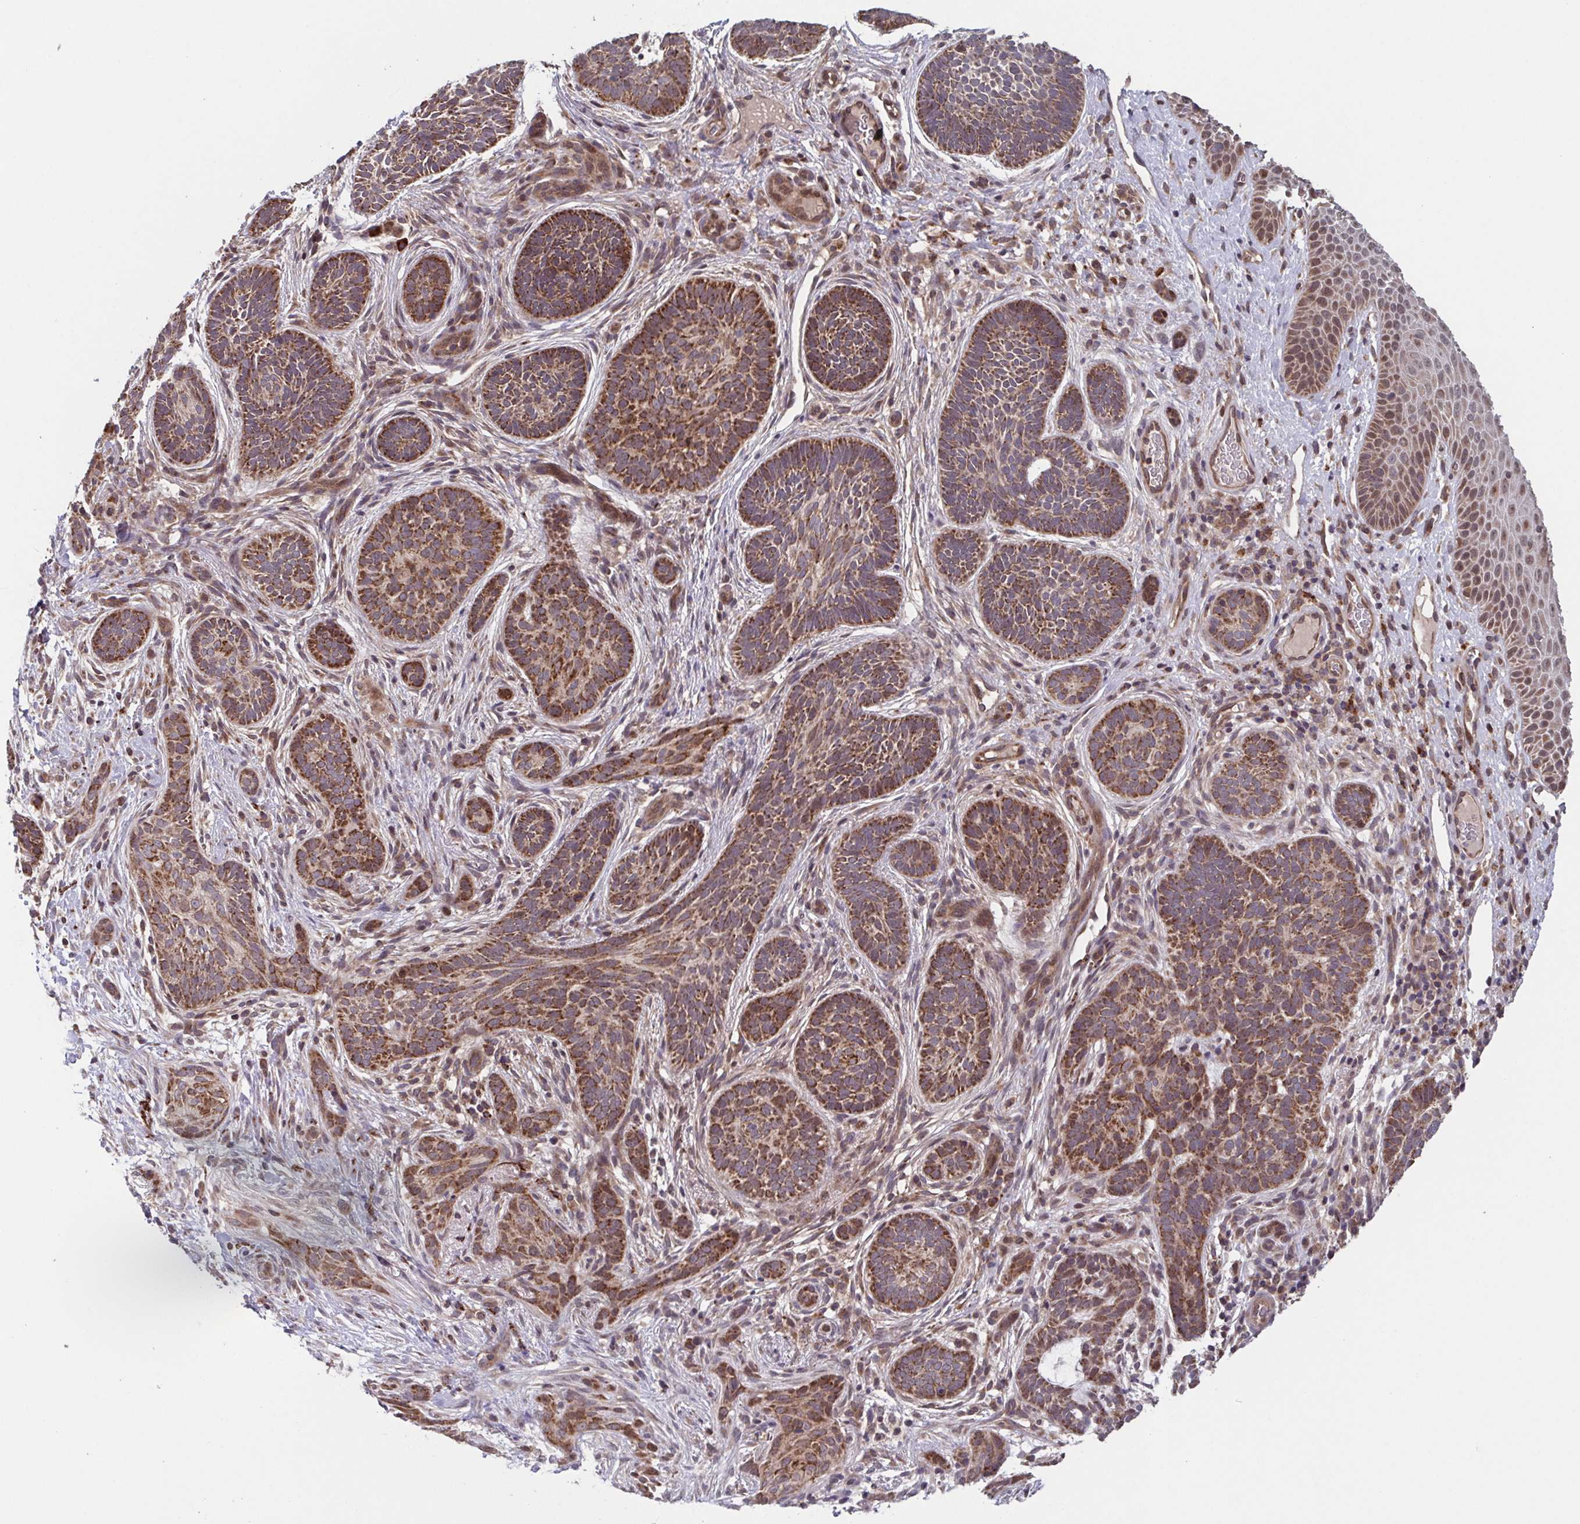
{"staining": {"intensity": "moderate", "quantity": ">75%", "location": "cytoplasmic/membranous"}, "tissue": "skin cancer", "cell_type": "Tumor cells", "image_type": "cancer", "snomed": [{"axis": "morphology", "description": "Basal cell carcinoma"}, {"axis": "topography", "description": "Skin"}], "caption": "Protein expression analysis of human skin cancer reveals moderate cytoplasmic/membranous positivity in approximately >75% of tumor cells.", "gene": "TTC19", "patient": {"sex": "male", "age": 63}}